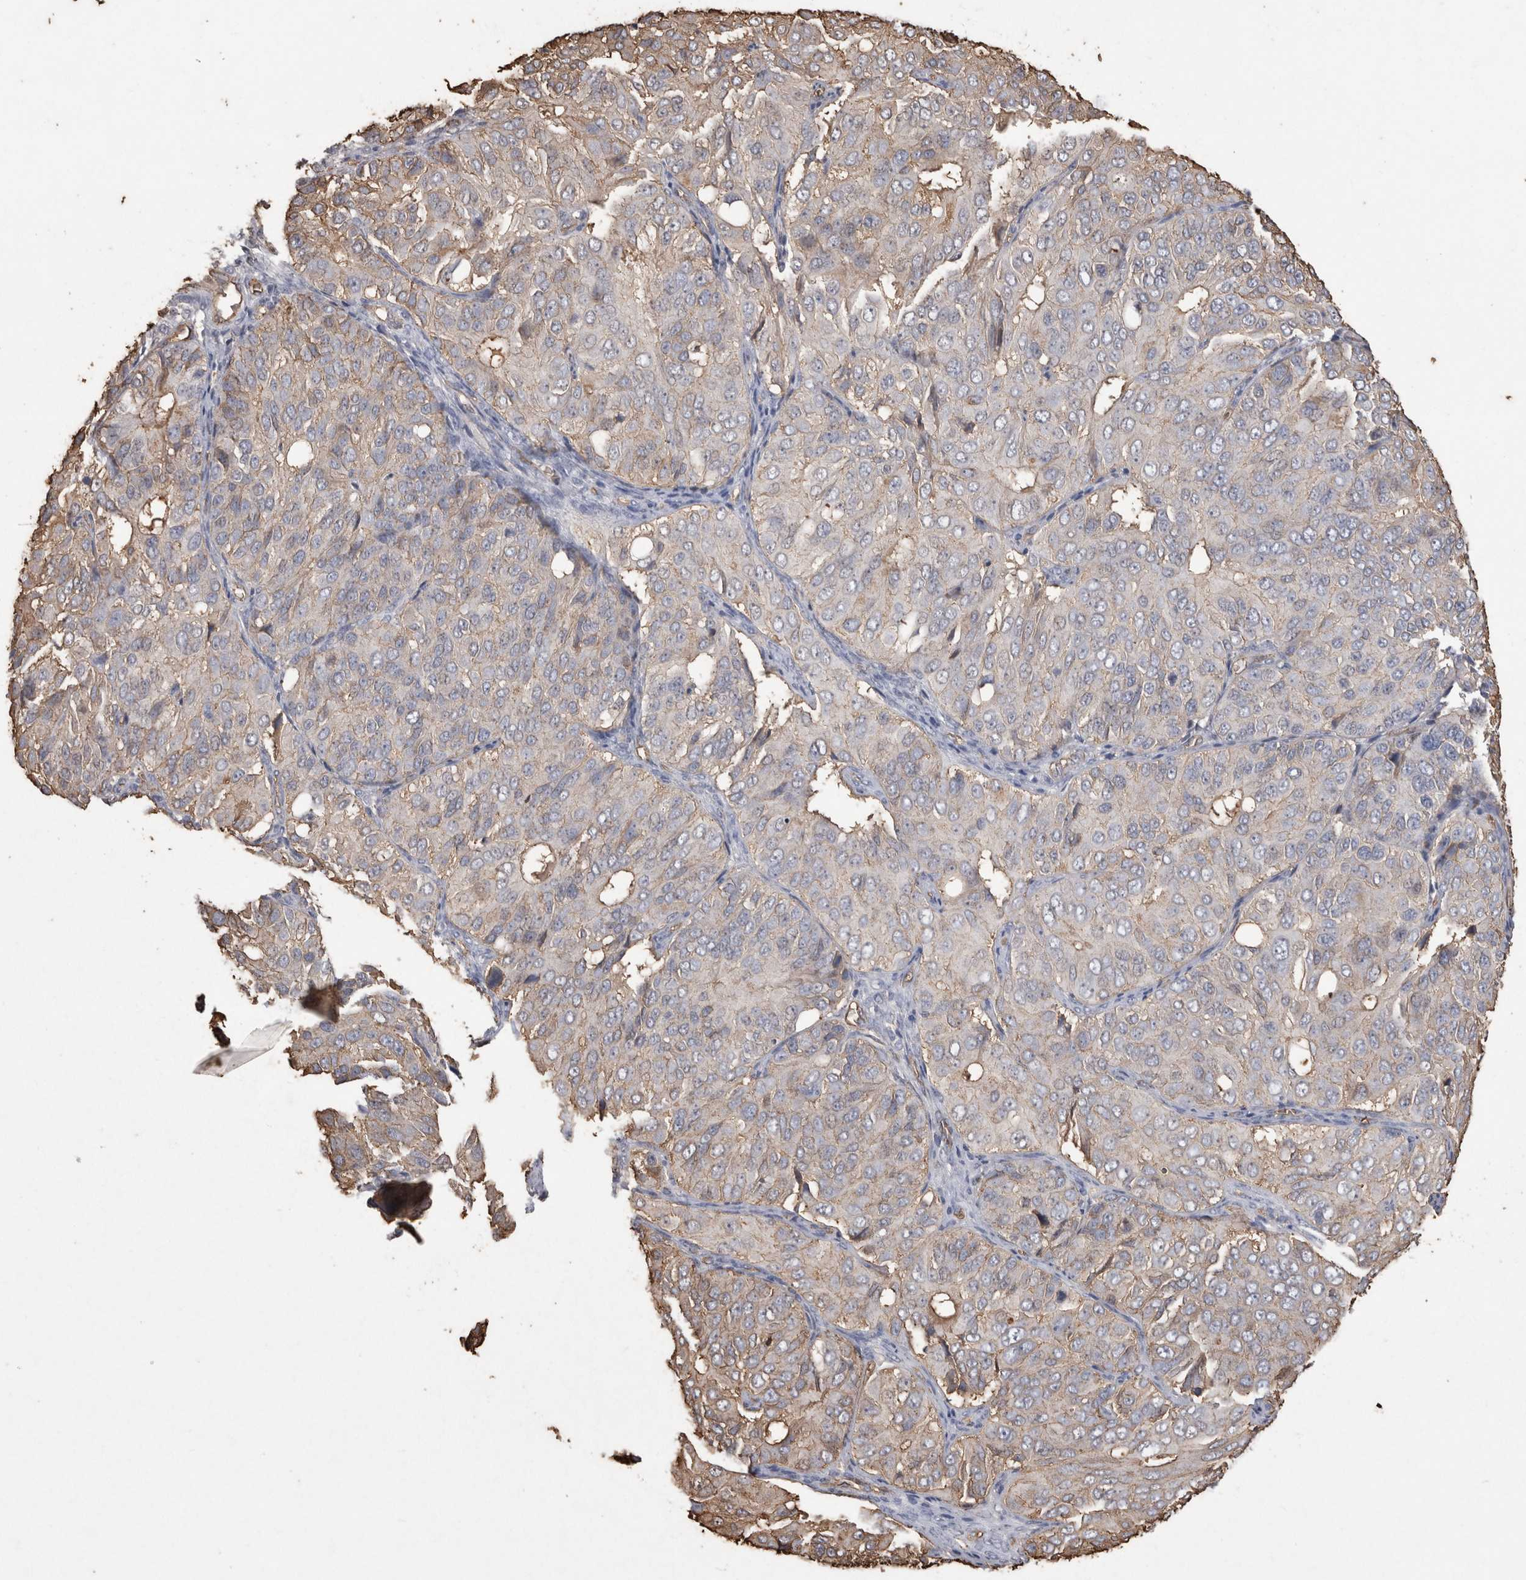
{"staining": {"intensity": "weak", "quantity": "<25%", "location": "cytoplasmic/membranous"}, "tissue": "ovarian cancer", "cell_type": "Tumor cells", "image_type": "cancer", "snomed": [{"axis": "morphology", "description": "Carcinoma, endometroid"}, {"axis": "topography", "description": "Ovary"}], "caption": "Protein analysis of ovarian cancer shows no significant staining in tumor cells.", "gene": "IL17RC", "patient": {"sex": "female", "age": 51}}